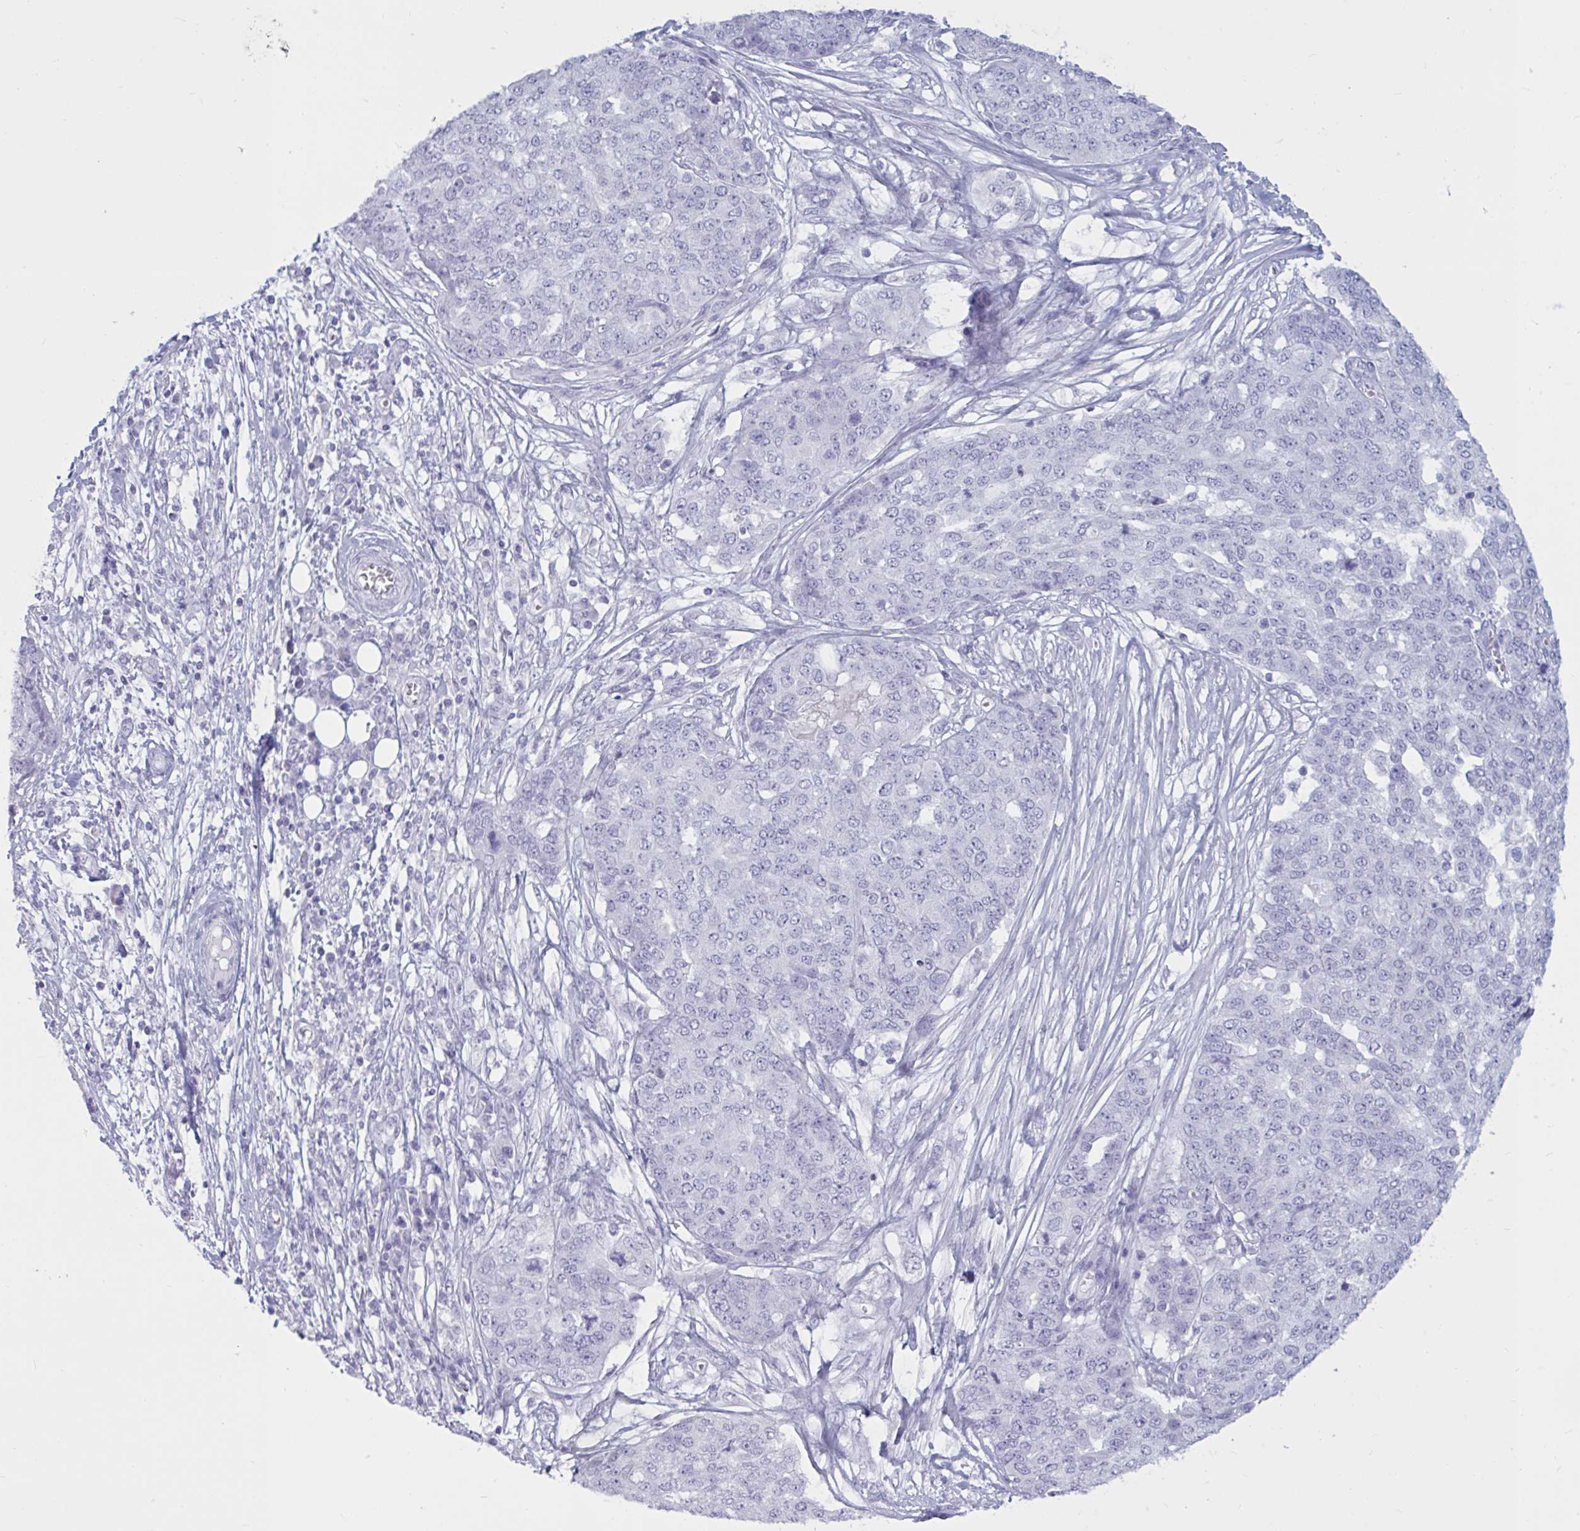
{"staining": {"intensity": "negative", "quantity": "none", "location": "none"}, "tissue": "ovarian cancer", "cell_type": "Tumor cells", "image_type": "cancer", "snomed": [{"axis": "morphology", "description": "Cystadenocarcinoma, serous, NOS"}, {"axis": "topography", "description": "Soft tissue"}, {"axis": "topography", "description": "Ovary"}], "caption": "IHC of human ovarian cancer (serous cystadenocarcinoma) displays no expression in tumor cells.", "gene": "BBS10", "patient": {"sex": "female", "age": 57}}